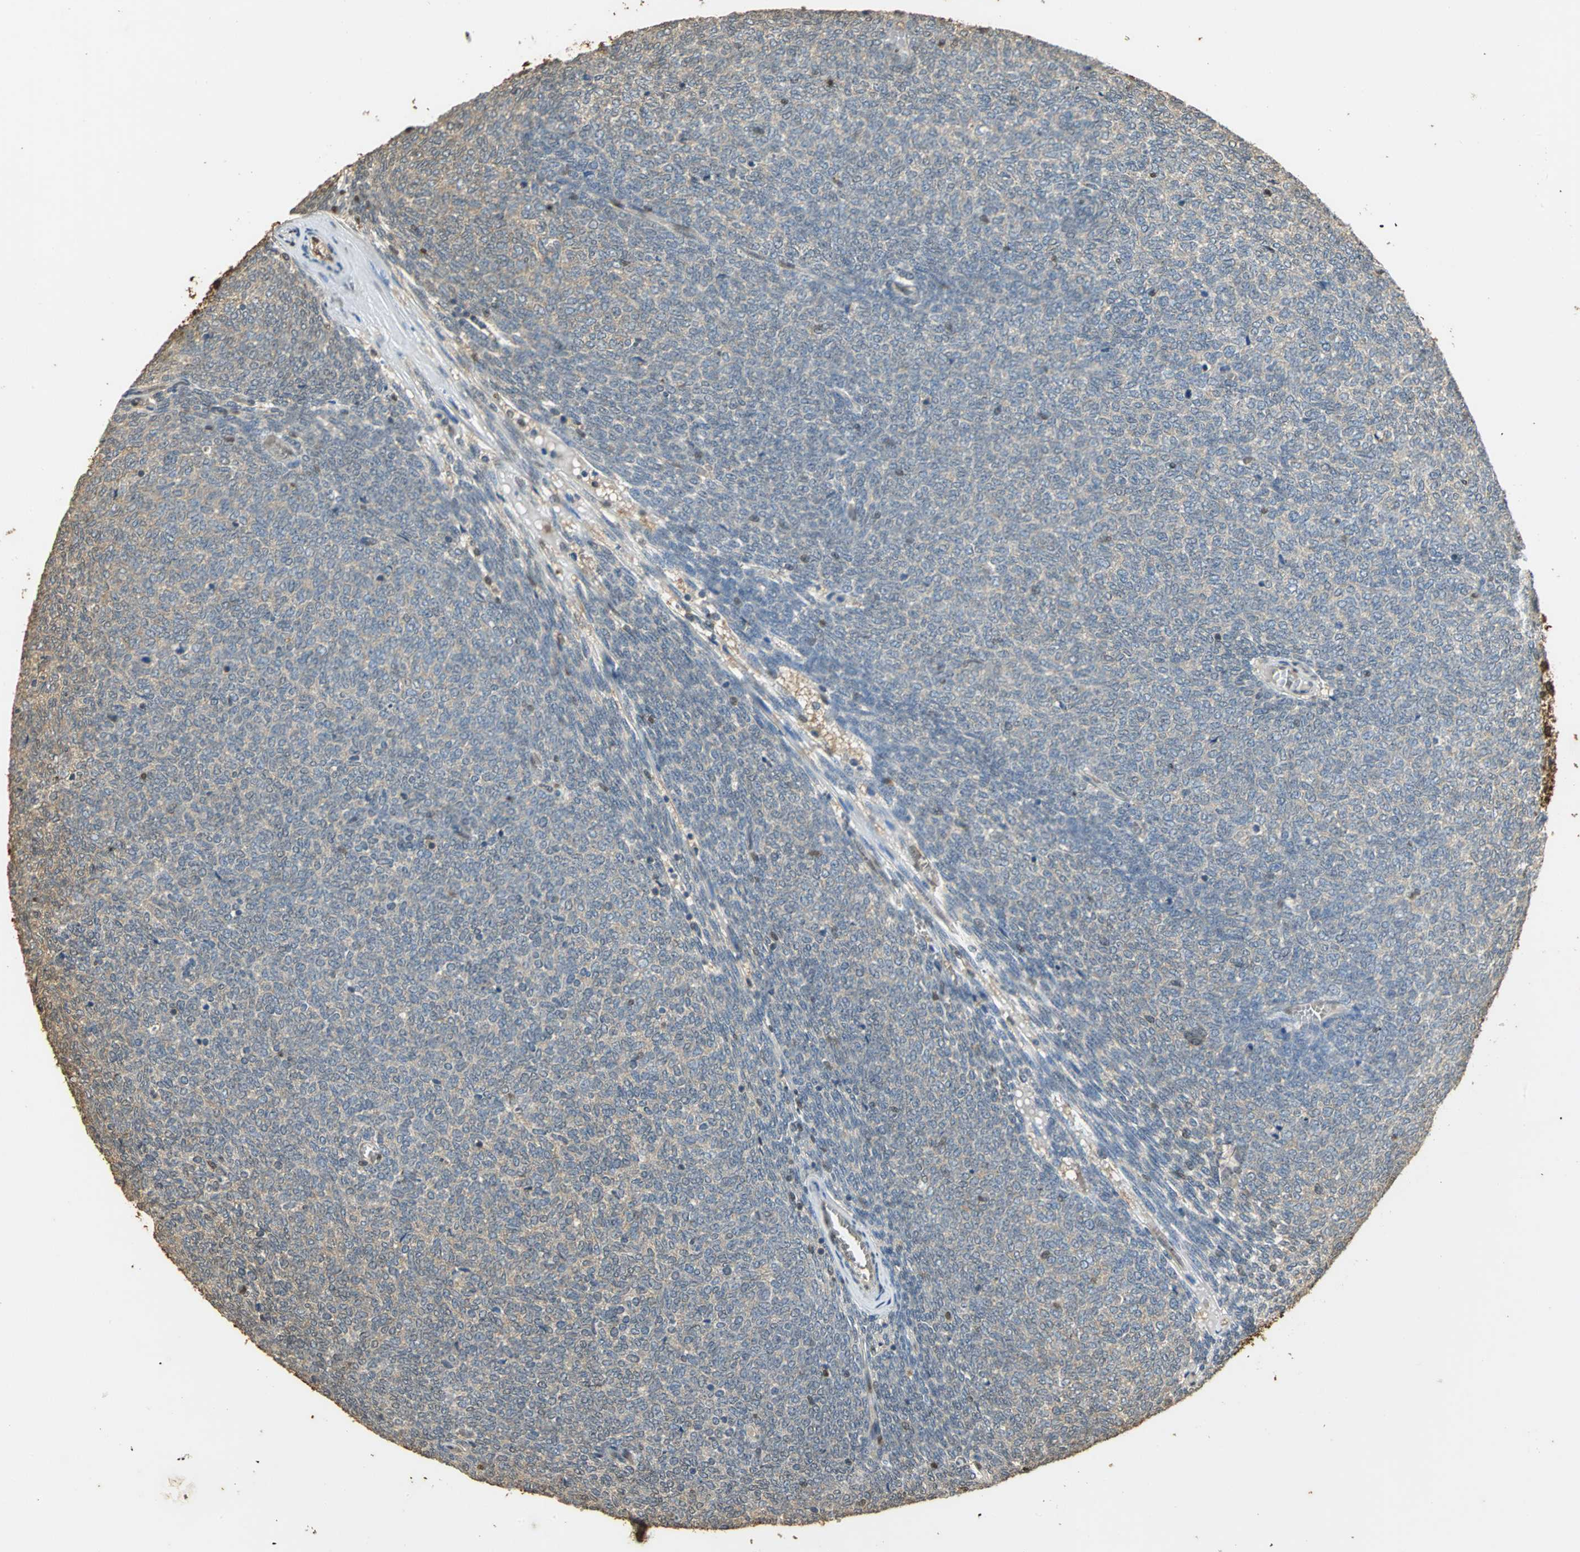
{"staining": {"intensity": "weak", "quantity": "25%-75%", "location": "cytoplasmic/membranous"}, "tissue": "renal cancer", "cell_type": "Tumor cells", "image_type": "cancer", "snomed": [{"axis": "morphology", "description": "Neoplasm, malignant, NOS"}, {"axis": "topography", "description": "Kidney"}], "caption": "DAB immunohistochemical staining of renal cancer (neoplasm (malignant)) displays weak cytoplasmic/membranous protein positivity in approximately 25%-75% of tumor cells. (Brightfield microscopy of DAB IHC at high magnification).", "gene": "GAPDH", "patient": {"sex": "male", "age": 28}}